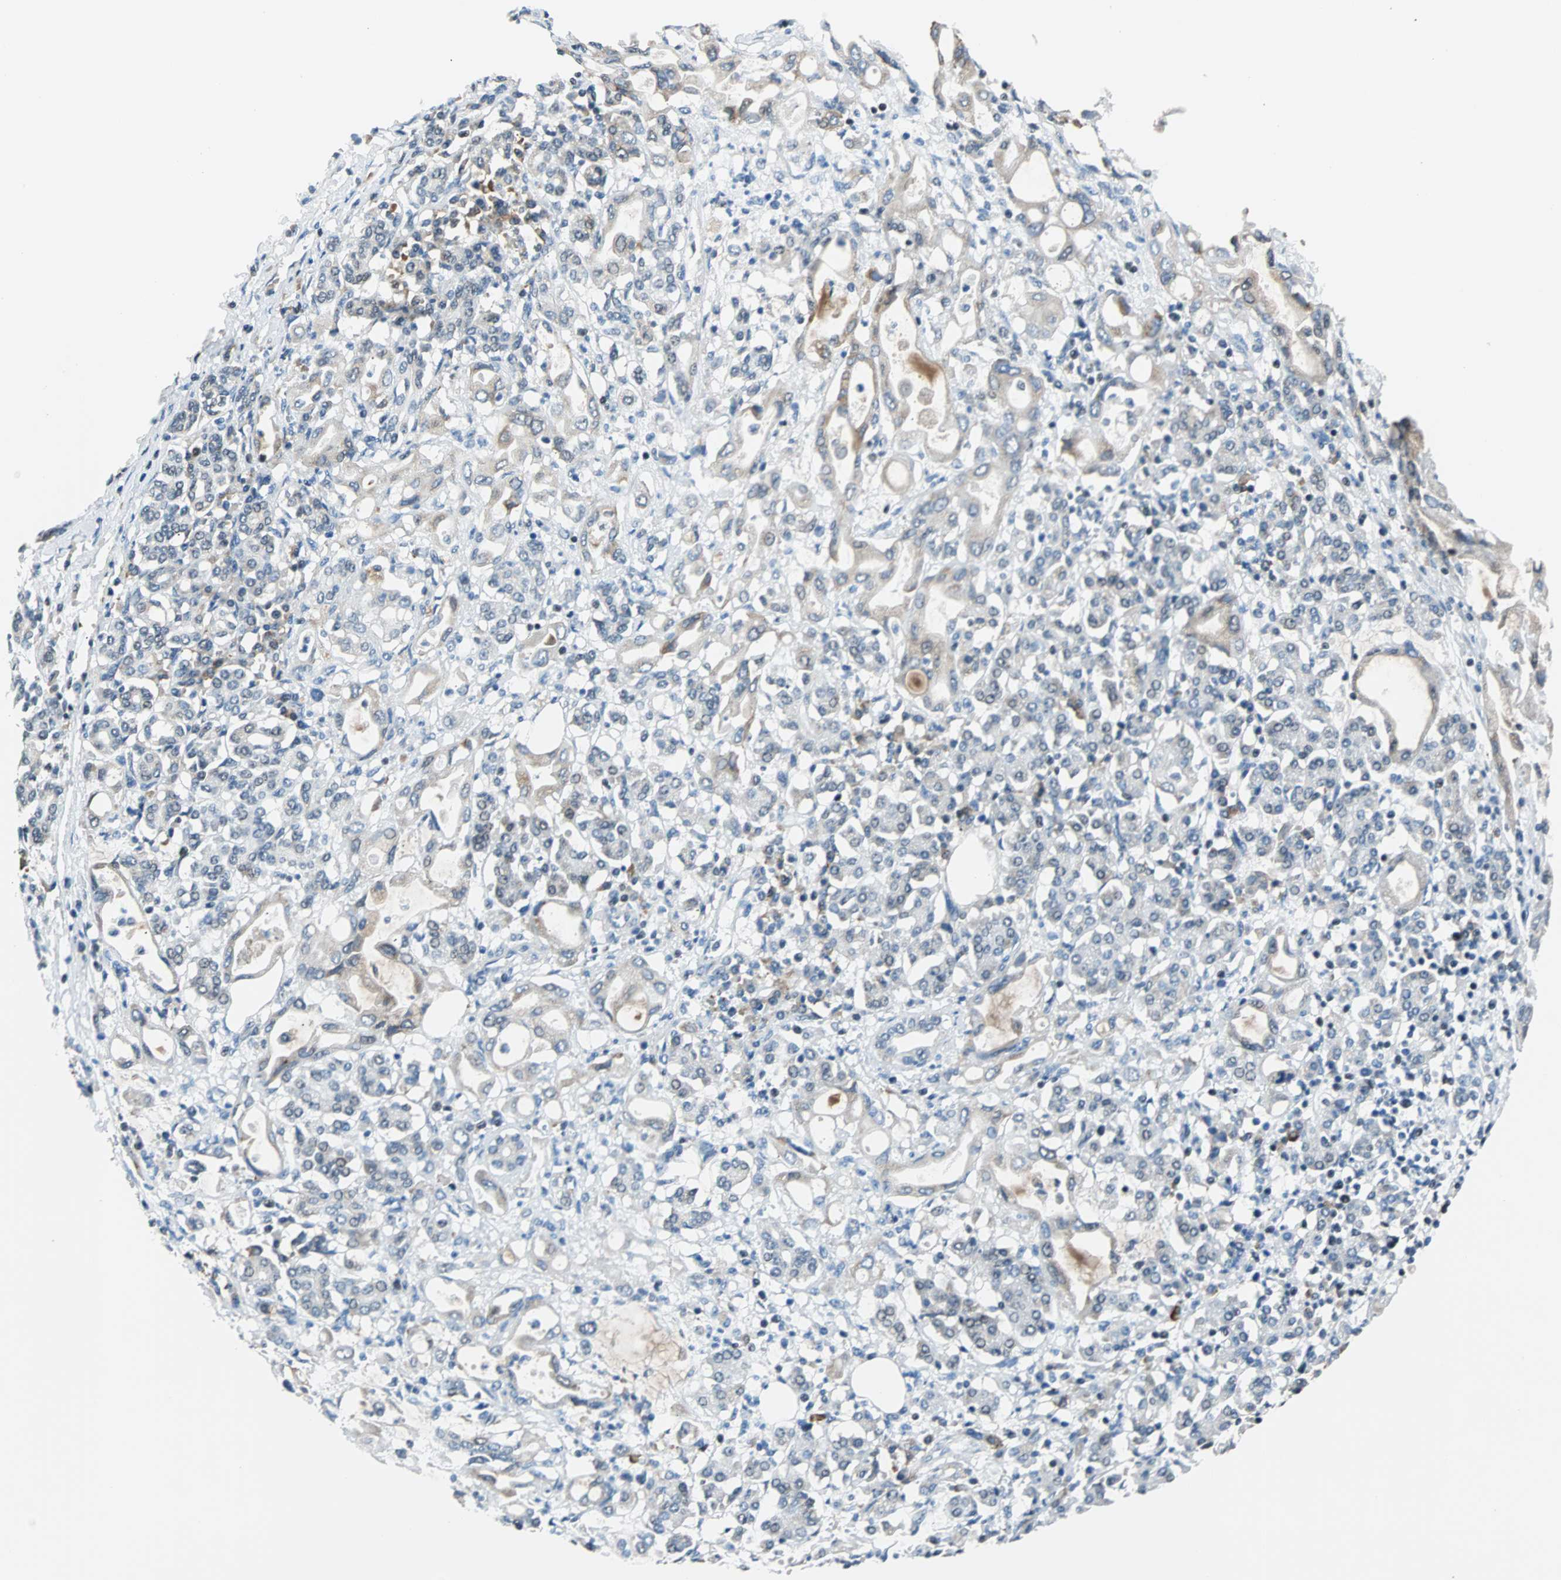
{"staining": {"intensity": "weak", "quantity": "<25%", "location": "cytoplasmic/membranous"}, "tissue": "pancreatic cancer", "cell_type": "Tumor cells", "image_type": "cancer", "snomed": [{"axis": "morphology", "description": "Adenocarcinoma, NOS"}, {"axis": "topography", "description": "Pancreas"}], "caption": "The immunohistochemistry (IHC) histopathology image has no significant expression in tumor cells of pancreatic cancer (adenocarcinoma) tissue. (IHC, brightfield microscopy, high magnification).", "gene": "USP28", "patient": {"sex": "female", "age": 57}}